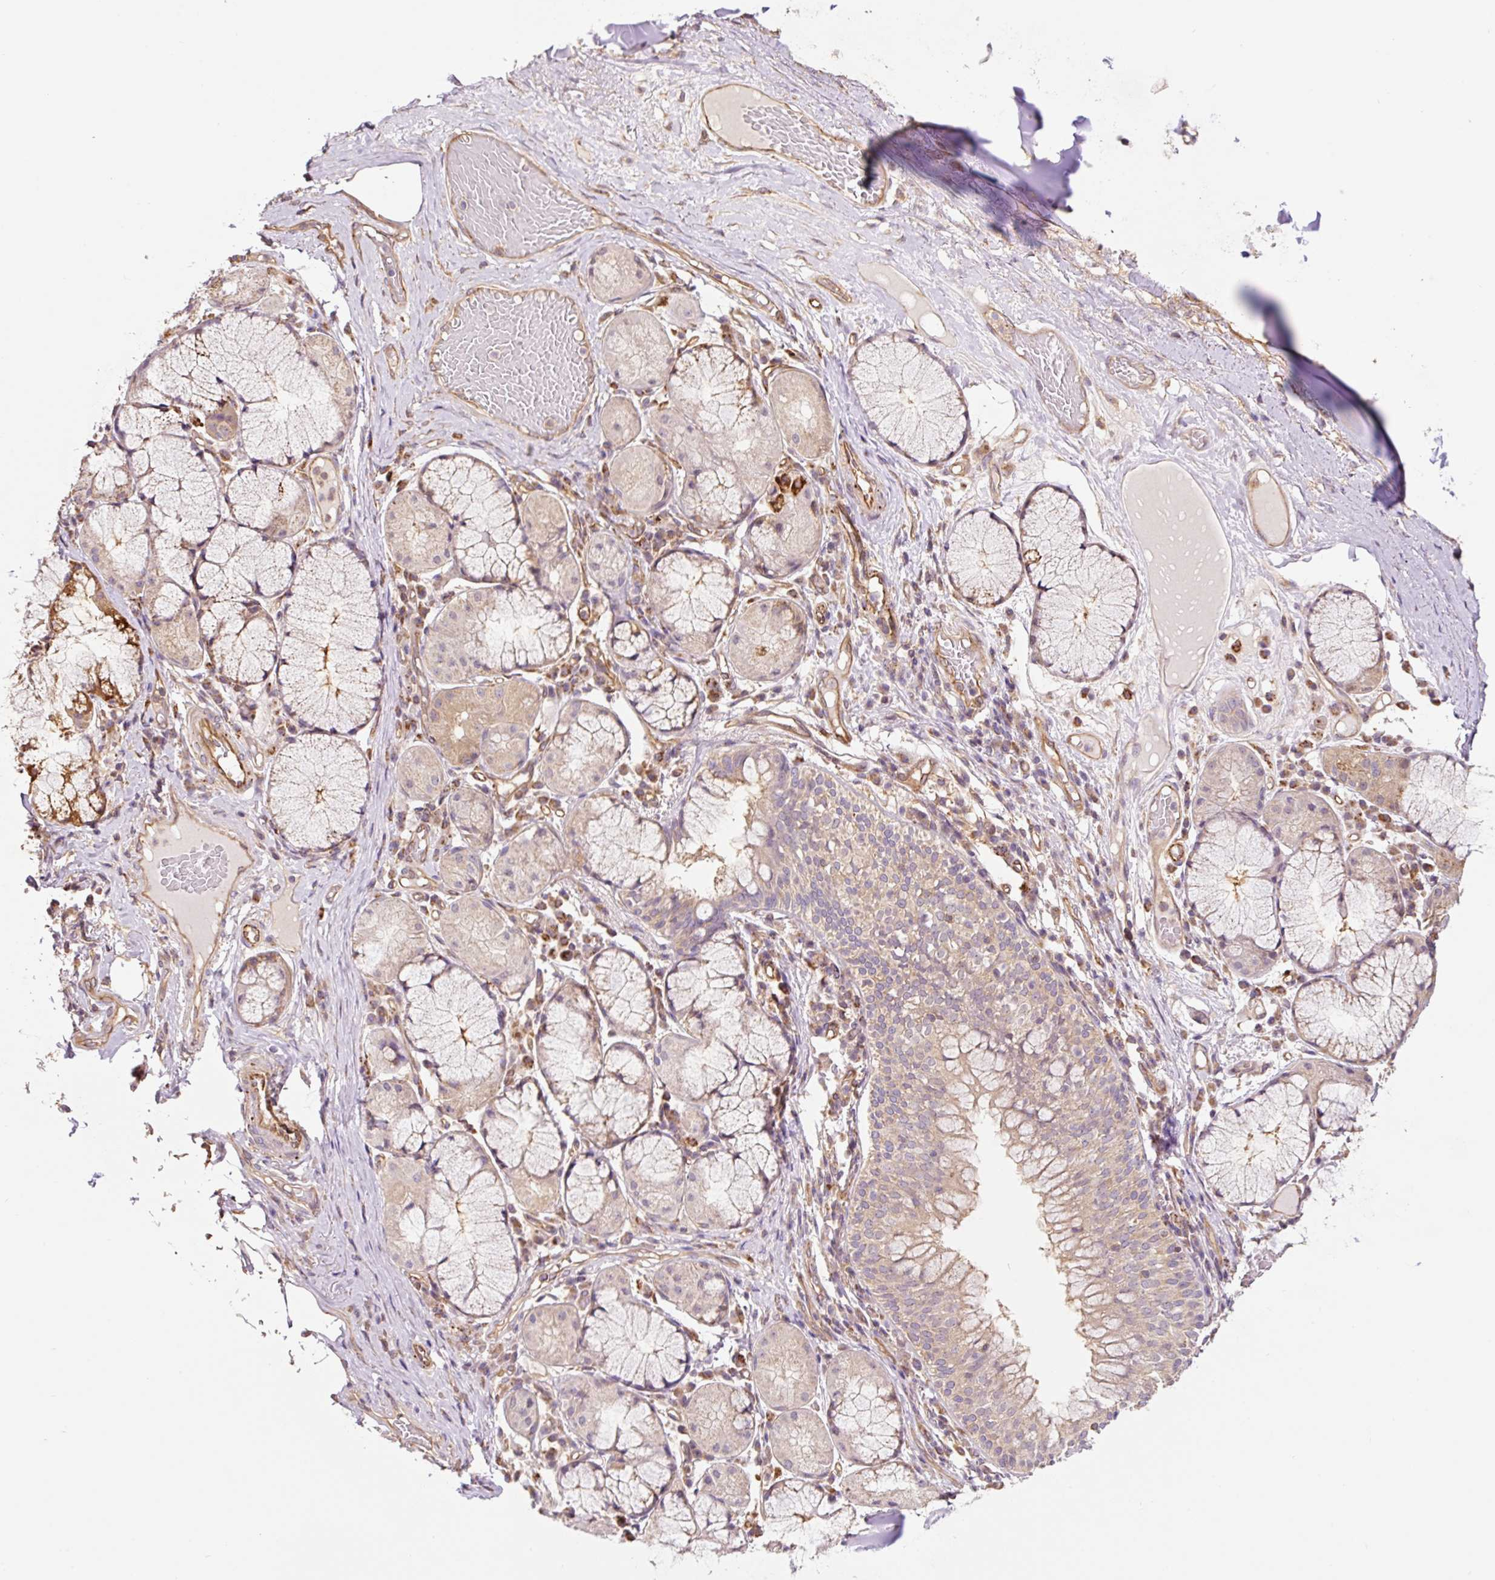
{"staining": {"intensity": "moderate", "quantity": ">75%", "location": "cytoplasmic/membranous"}, "tissue": "soft tissue", "cell_type": "Chondrocytes", "image_type": "normal", "snomed": [{"axis": "morphology", "description": "Normal tissue, NOS"}, {"axis": "topography", "description": "Cartilage tissue"}, {"axis": "topography", "description": "Bronchus"}], "caption": "IHC photomicrograph of normal human soft tissue stained for a protein (brown), which displays medium levels of moderate cytoplasmic/membranous expression in approximately >75% of chondrocytes.", "gene": "PCK2", "patient": {"sex": "male", "age": 56}}